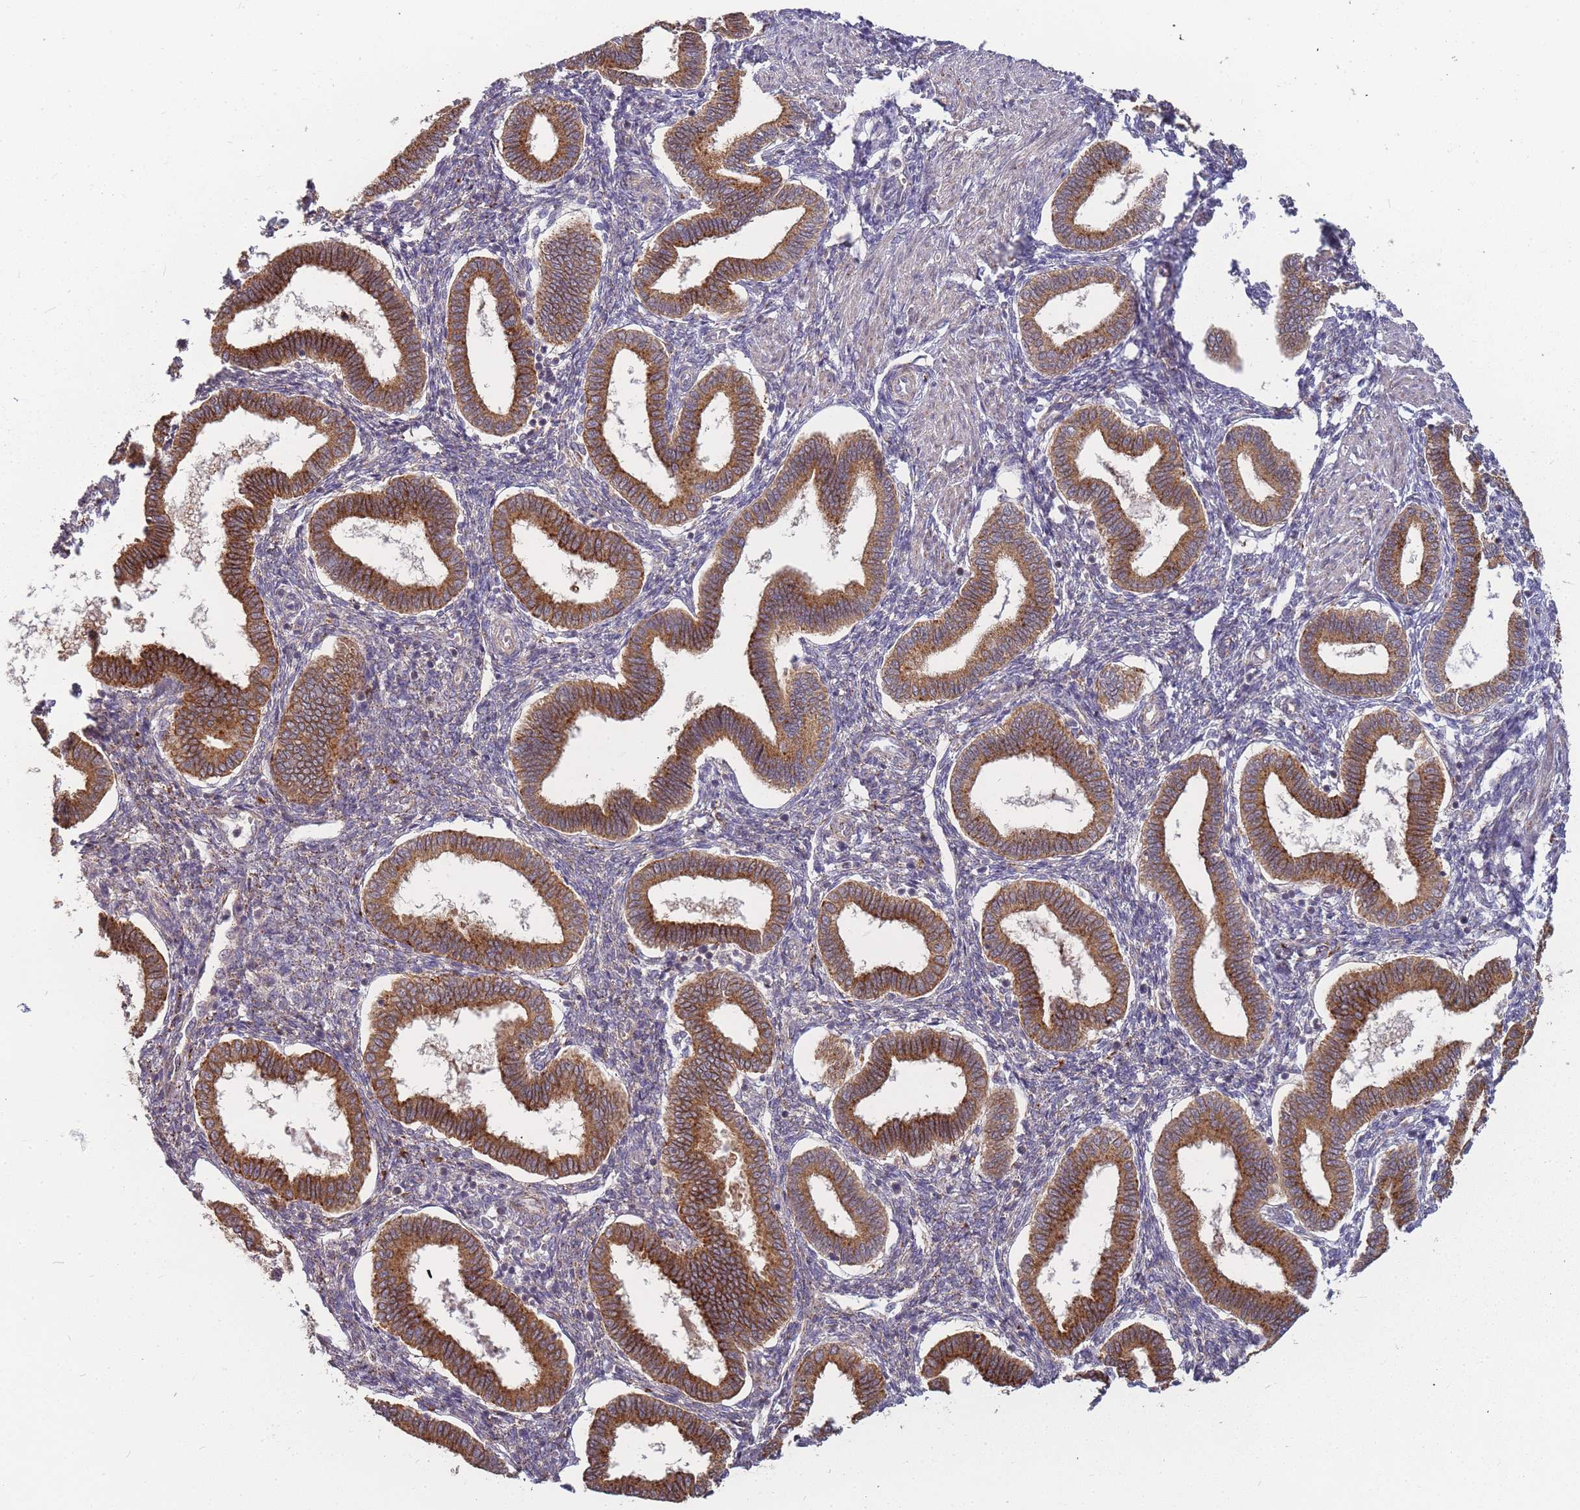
{"staining": {"intensity": "moderate", "quantity": "25%-75%", "location": "cytoplasmic/membranous"}, "tissue": "endometrium", "cell_type": "Cells in endometrial stroma", "image_type": "normal", "snomed": [{"axis": "morphology", "description": "Normal tissue, NOS"}, {"axis": "topography", "description": "Endometrium"}], "caption": "A brown stain shows moderate cytoplasmic/membranous positivity of a protein in cells in endometrial stroma of normal human endometrium. The staining is performed using DAB brown chromogen to label protein expression. The nuclei are counter-stained blue using hematoxylin.", "gene": "ATG5", "patient": {"sex": "female", "age": 24}}